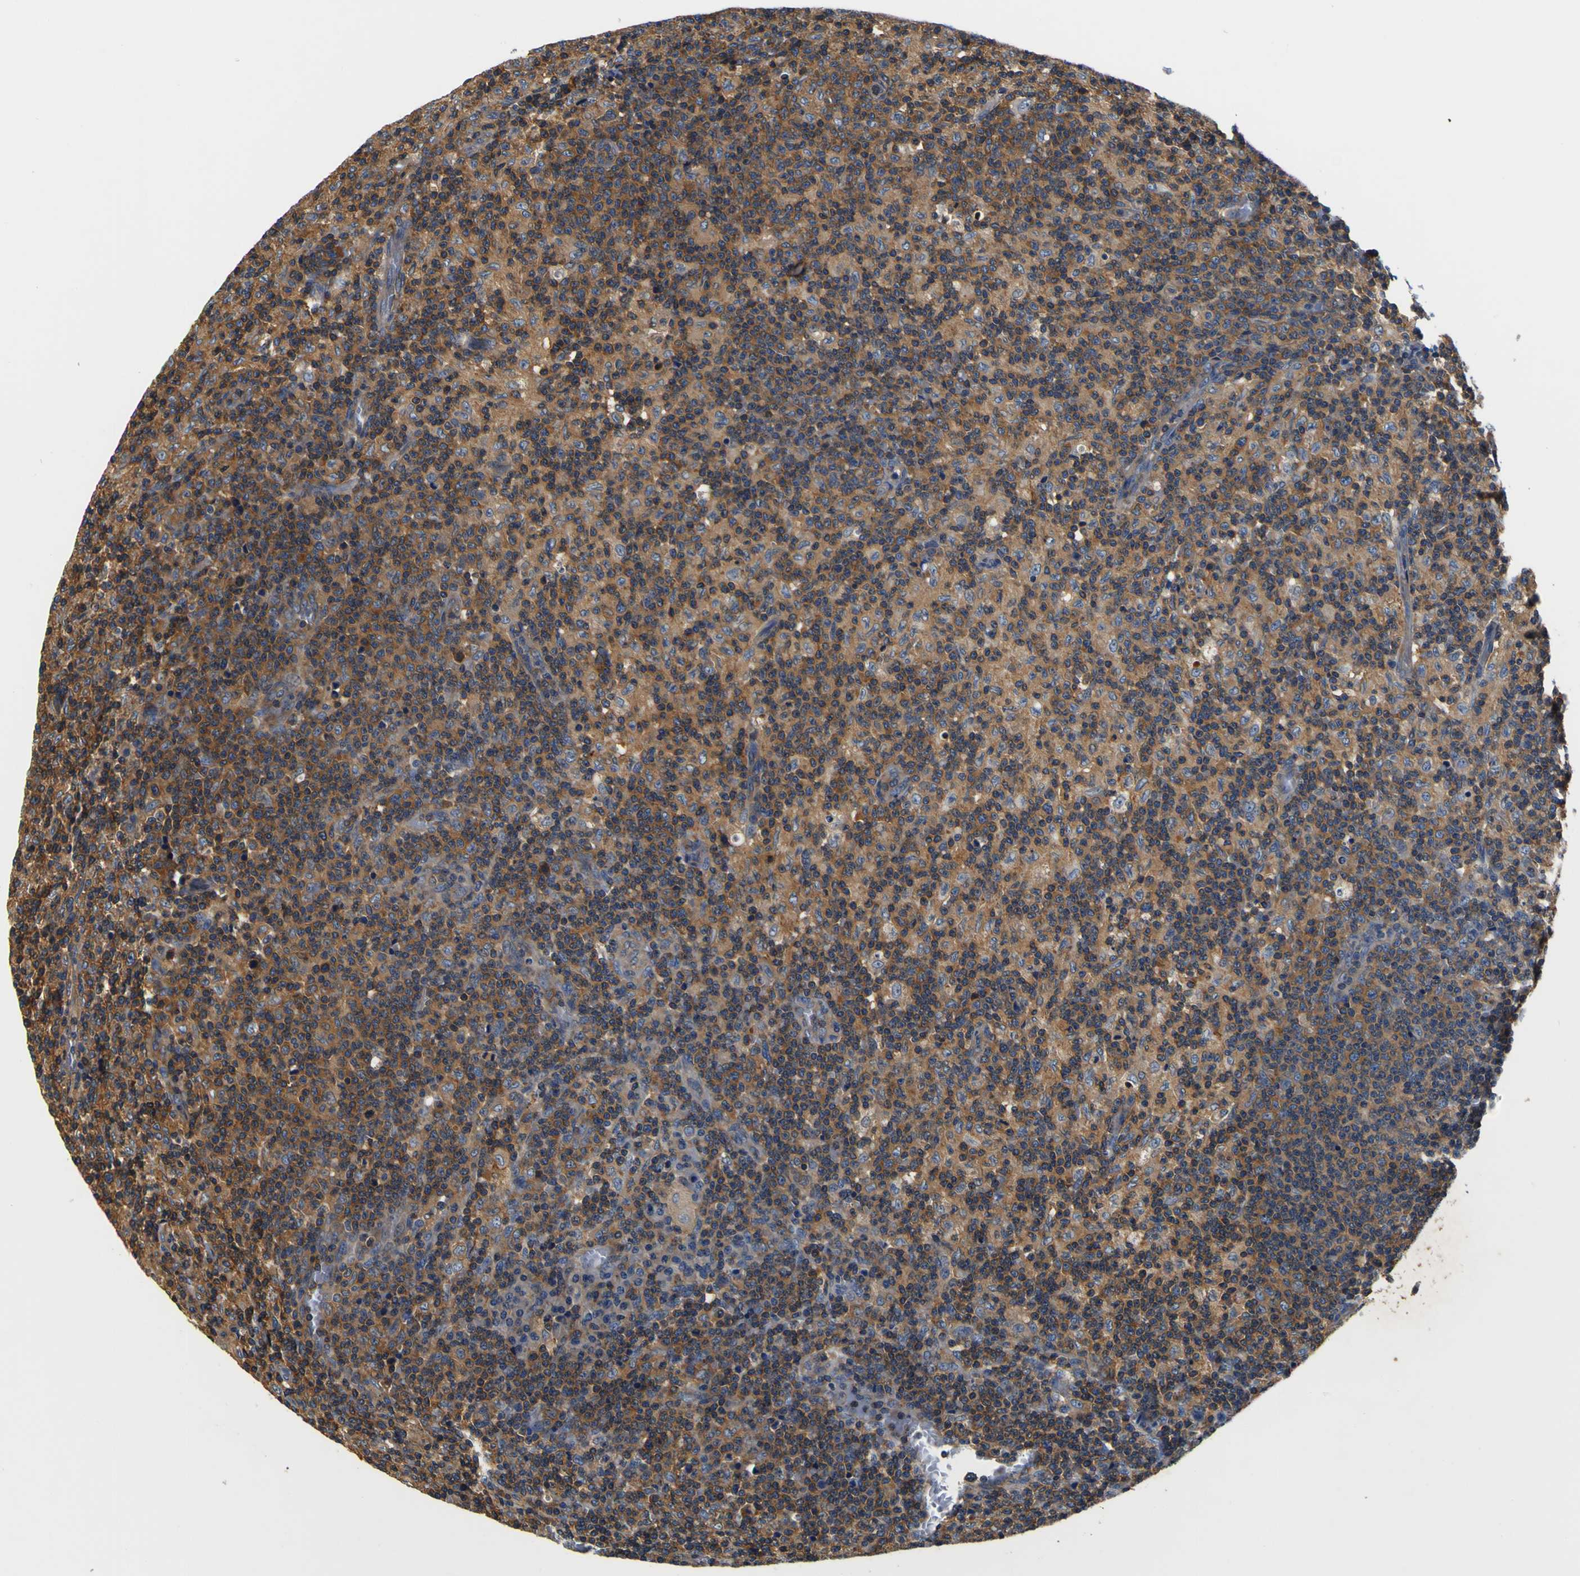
{"staining": {"intensity": "strong", "quantity": ">75%", "location": "cytoplasmic/membranous"}, "tissue": "lymph node", "cell_type": "Germinal center cells", "image_type": "normal", "snomed": [{"axis": "morphology", "description": "Normal tissue, NOS"}, {"axis": "morphology", "description": "Inflammation, NOS"}, {"axis": "topography", "description": "Lymph node"}], "caption": "A high amount of strong cytoplasmic/membranous expression is present in about >75% of germinal center cells in unremarkable lymph node. (IHC, brightfield microscopy, high magnification).", "gene": "CNR2", "patient": {"sex": "male", "age": 55}}